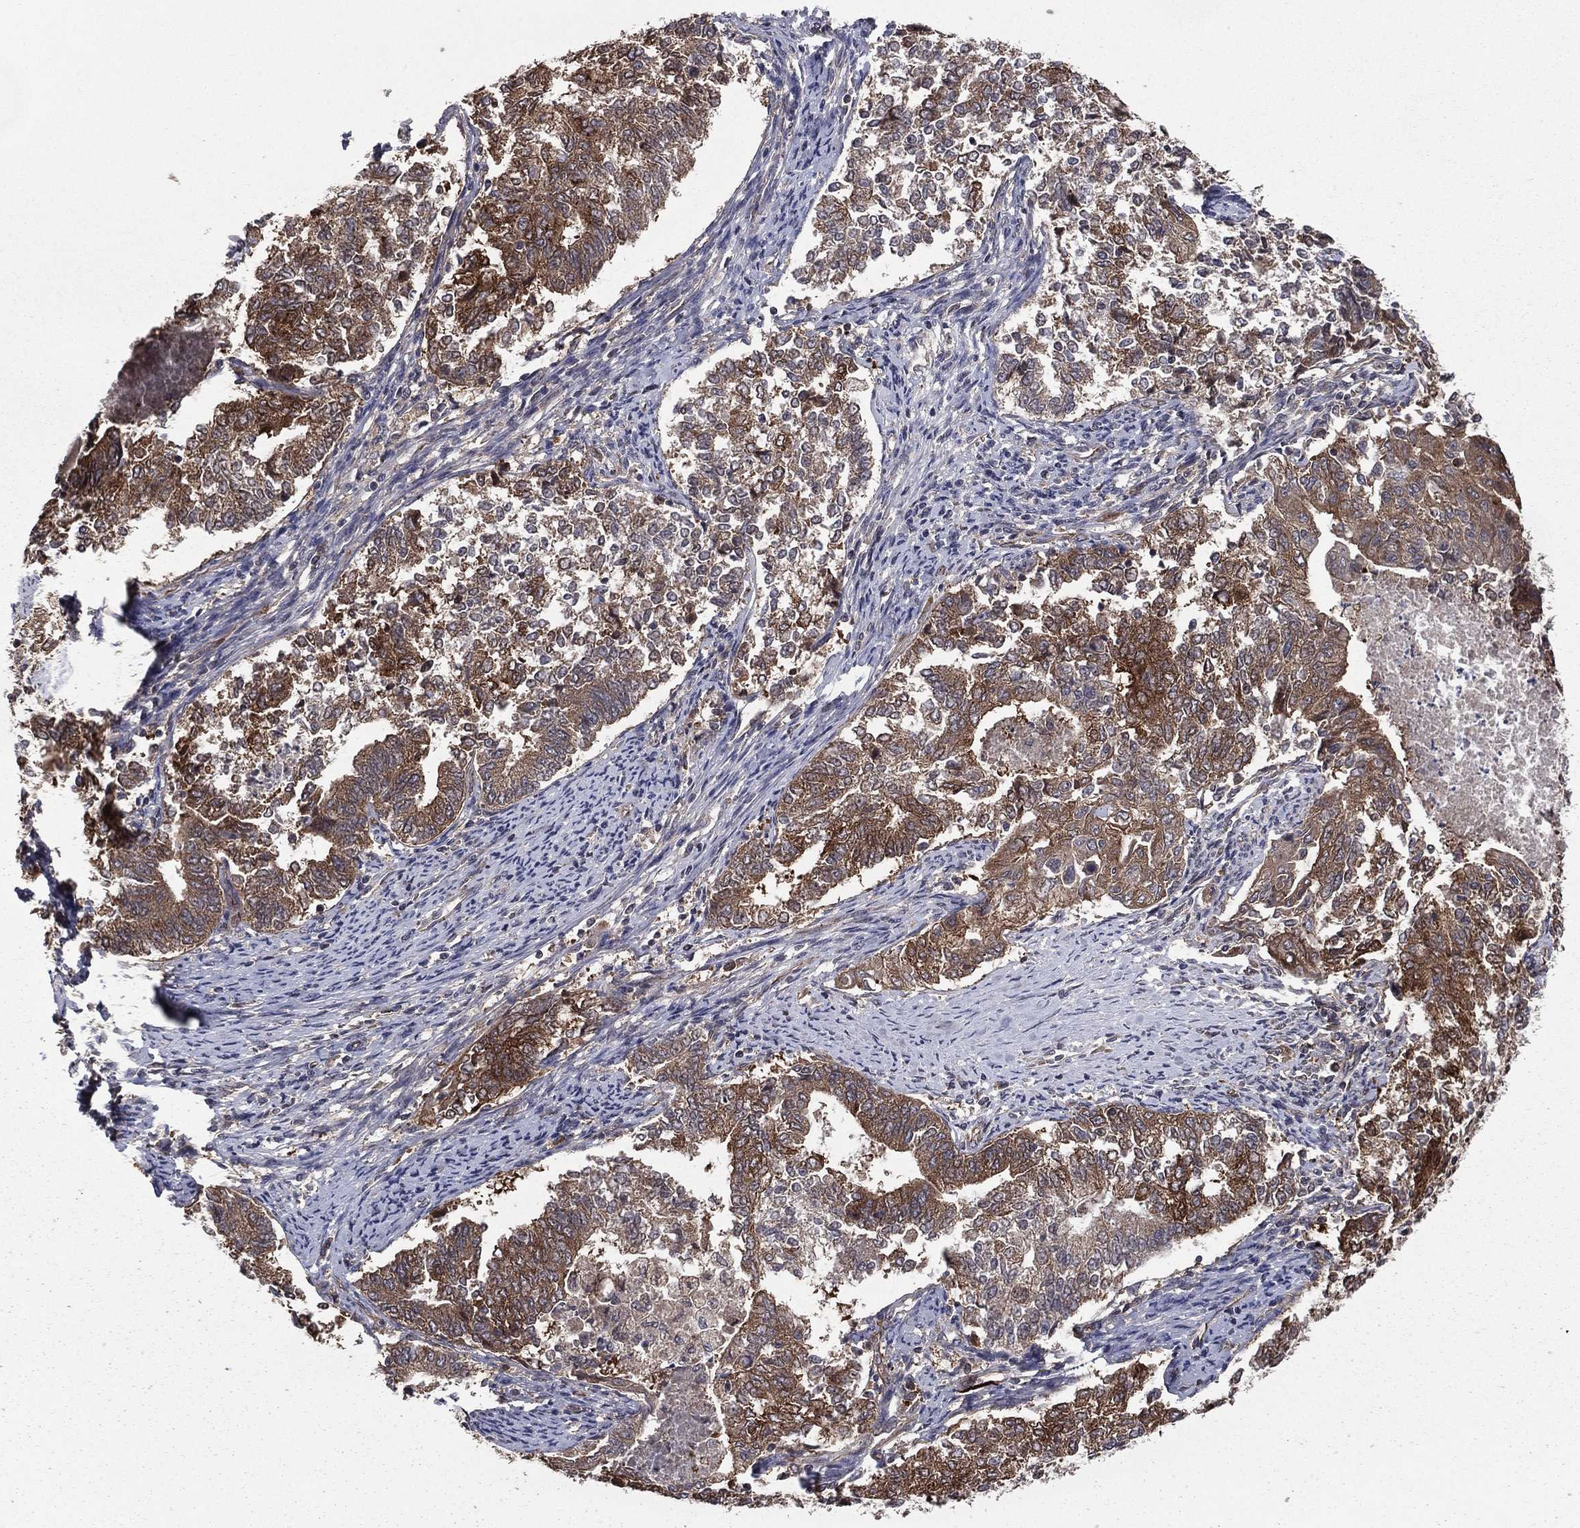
{"staining": {"intensity": "strong", "quantity": "<25%", "location": "cytoplasmic/membranous"}, "tissue": "endometrial cancer", "cell_type": "Tumor cells", "image_type": "cancer", "snomed": [{"axis": "morphology", "description": "Adenocarcinoma, NOS"}, {"axis": "topography", "description": "Endometrium"}], "caption": "High-magnification brightfield microscopy of endometrial cancer (adenocarcinoma) stained with DAB (3,3'-diaminobenzidine) (brown) and counterstained with hematoxylin (blue). tumor cells exhibit strong cytoplasmic/membranous expression is seen in about<25% of cells.", "gene": "CERT1", "patient": {"sex": "female", "age": 65}}